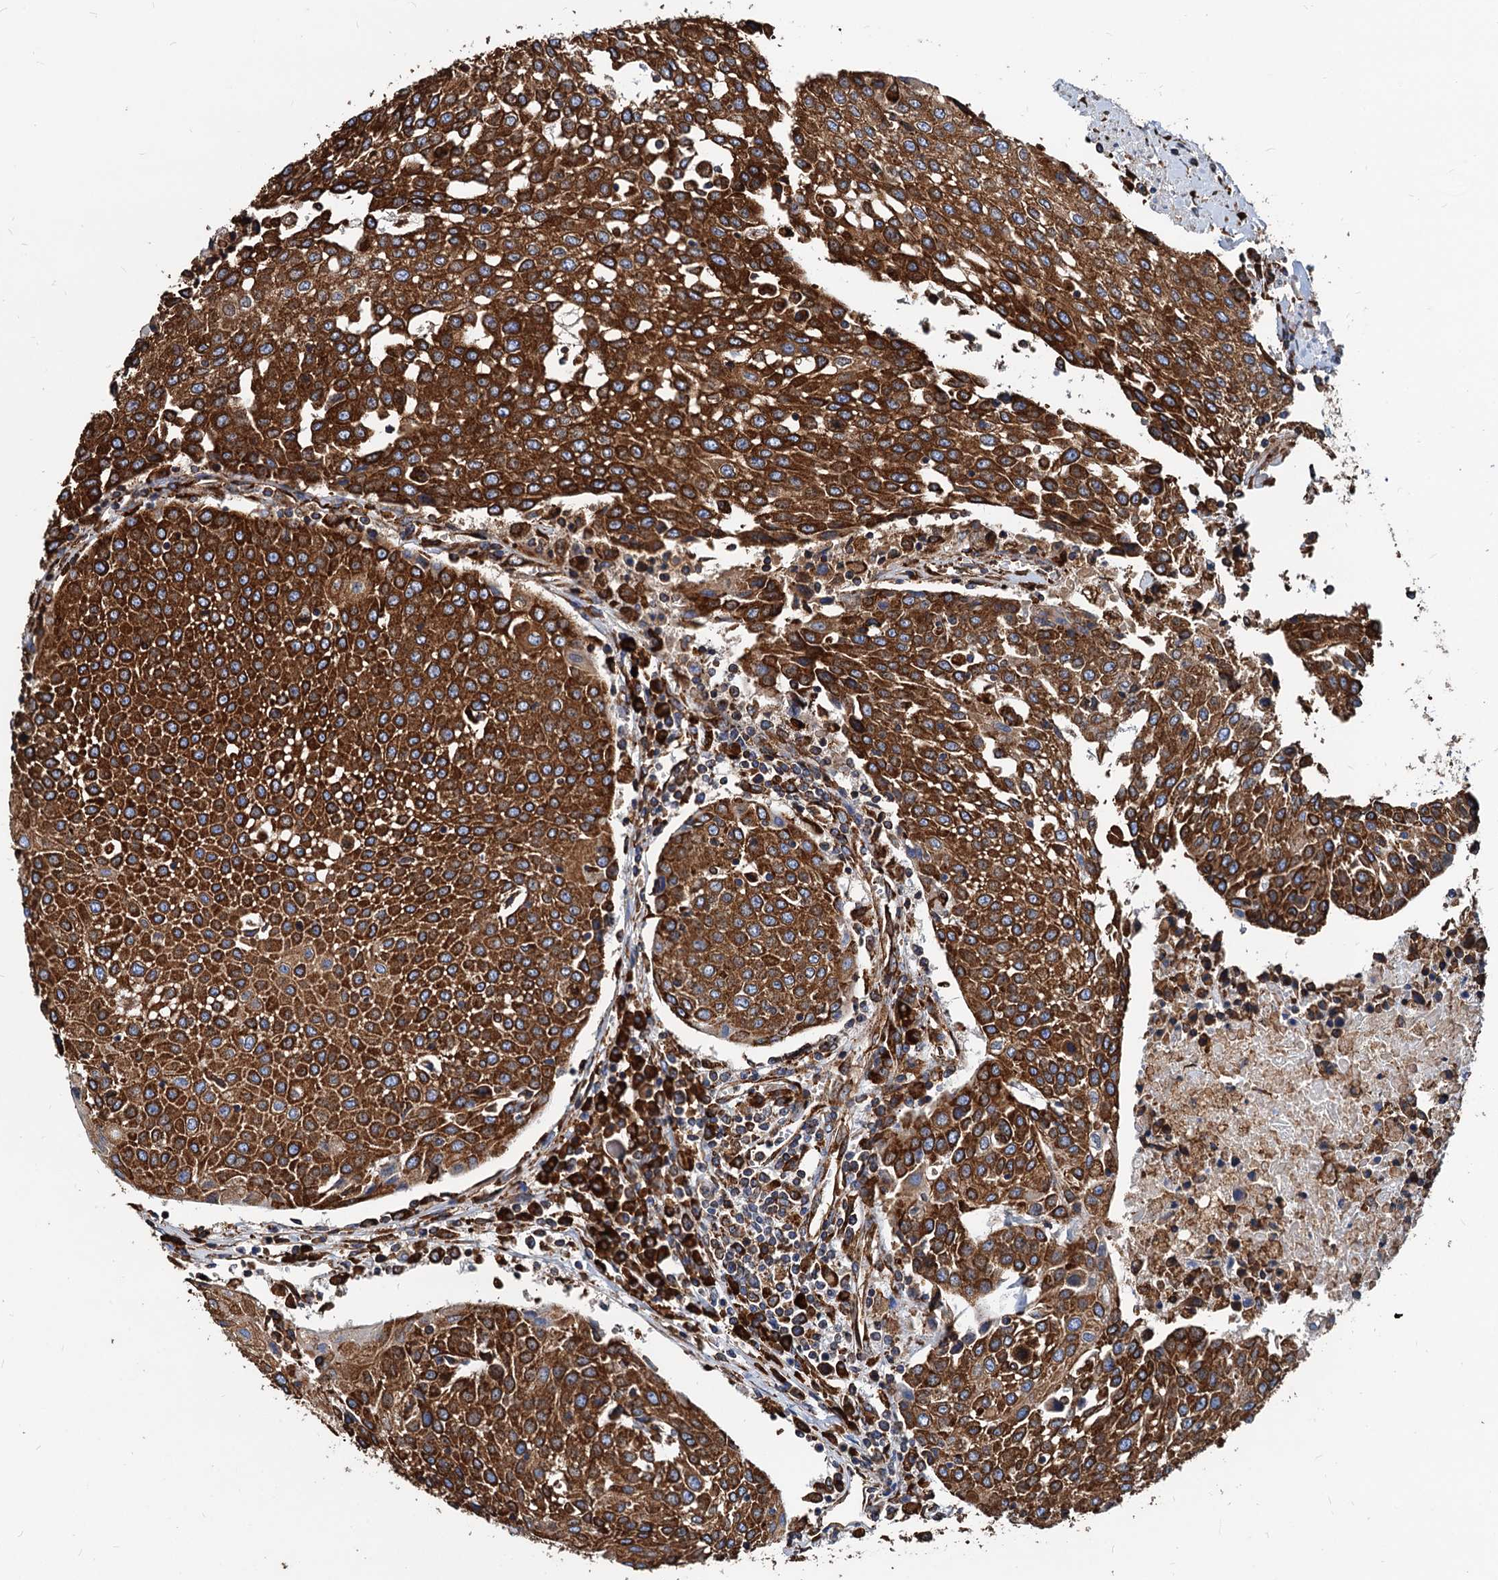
{"staining": {"intensity": "strong", "quantity": ">75%", "location": "cytoplasmic/membranous"}, "tissue": "urothelial cancer", "cell_type": "Tumor cells", "image_type": "cancer", "snomed": [{"axis": "morphology", "description": "Urothelial carcinoma, High grade"}, {"axis": "topography", "description": "Urinary bladder"}], "caption": "Immunohistochemistry image of neoplastic tissue: urothelial cancer stained using immunohistochemistry (IHC) exhibits high levels of strong protein expression localized specifically in the cytoplasmic/membranous of tumor cells, appearing as a cytoplasmic/membranous brown color.", "gene": "HSPA5", "patient": {"sex": "female", "age": 85}}